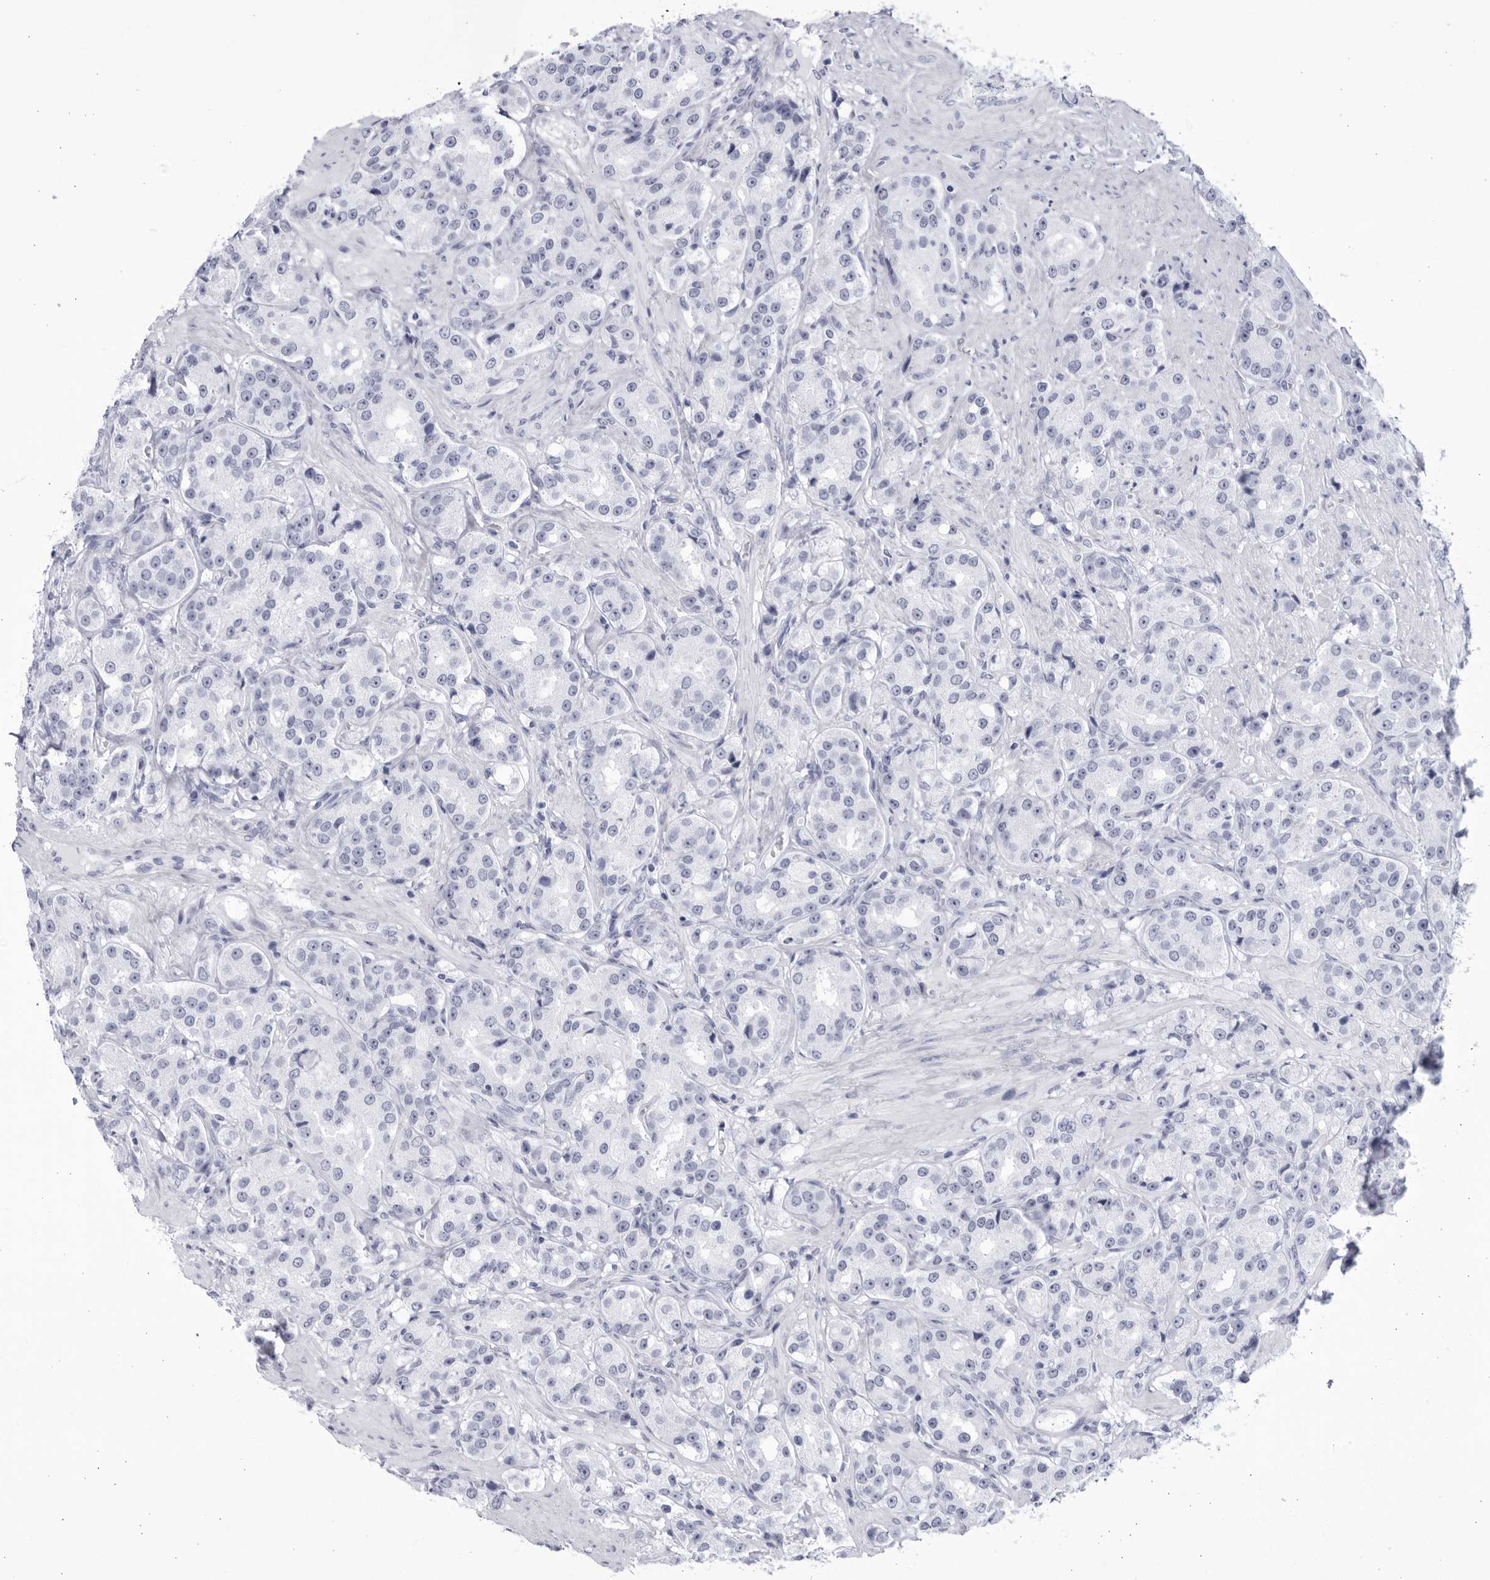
{"staining": {"intensity": "negative", "quantity": "none", "location": "none"}, "tissue": "prostate cancer", "cell_type": "Tumor cells", "image_type": "cancer", "snomed": [{"axis": "morphology", "description": "Adenocarcinoma, High grade"}, {"axis": "topography", "description": "Prostate"}], "caption": "Tumor cells show no significant positivity in high-grade adenocarcinoma (prostate).", "gene": "CCDC181", "patient": {"sex": "male", "age": 60}}